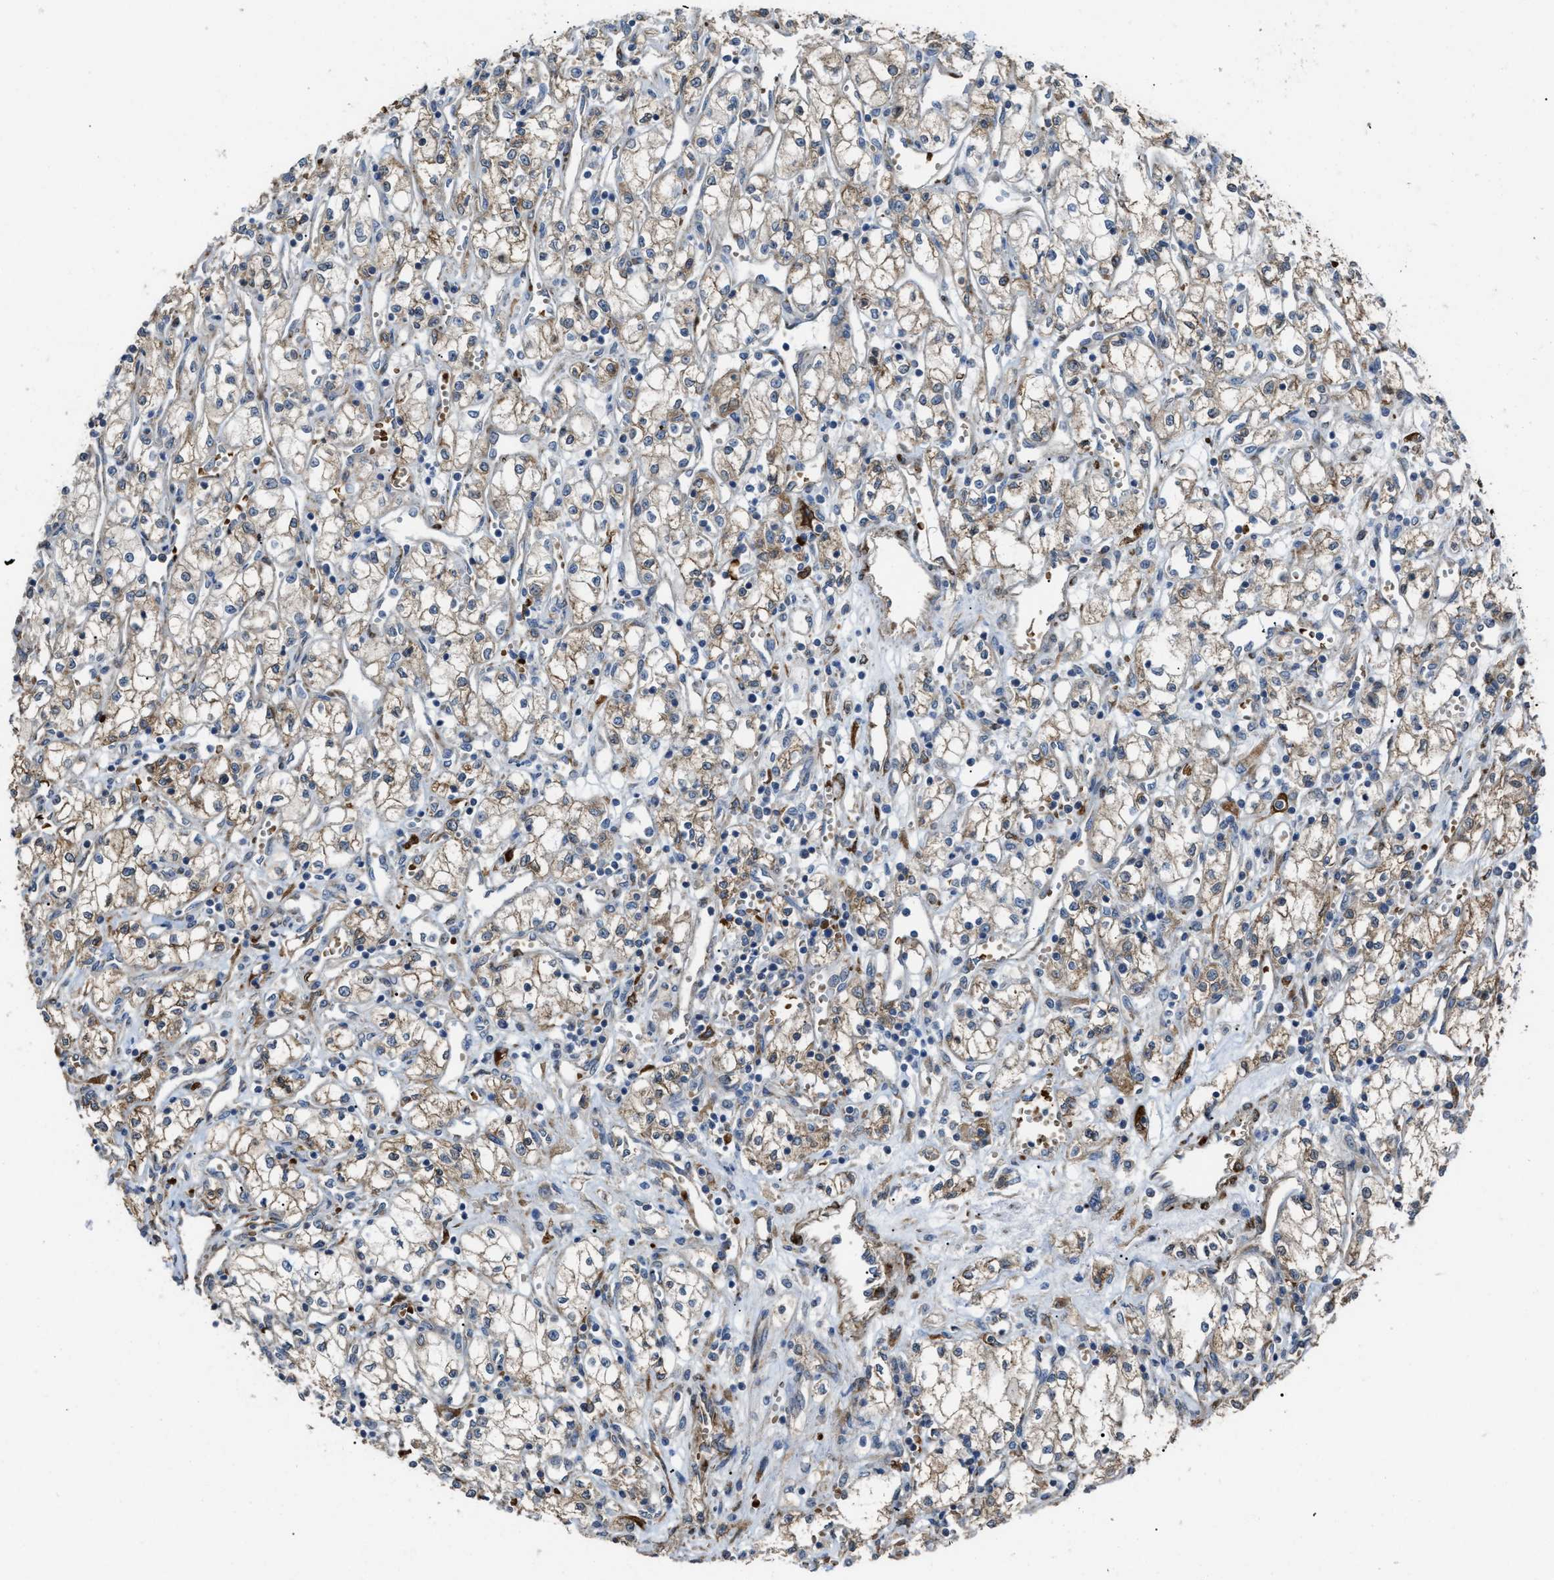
{"staining": {"intensity": "weak", "quantity": ">75%", "location": "cytoplasmic/membranous"}, "tissue": "renal cancer", "cell_type": "Tumor cells", "image_type": "cancer", "snomed": [{"axis": "morphology", "description": "Adenocarcinoma, NOS"}, {"axis": "topography", "description": "Kidney"}], "caption": "Human renal adenocarcinoma stained with a protein marker displays weak staining in tumor cells.", "gene": "SELENOM", "patient": {"sex": "male", "age": 59}}